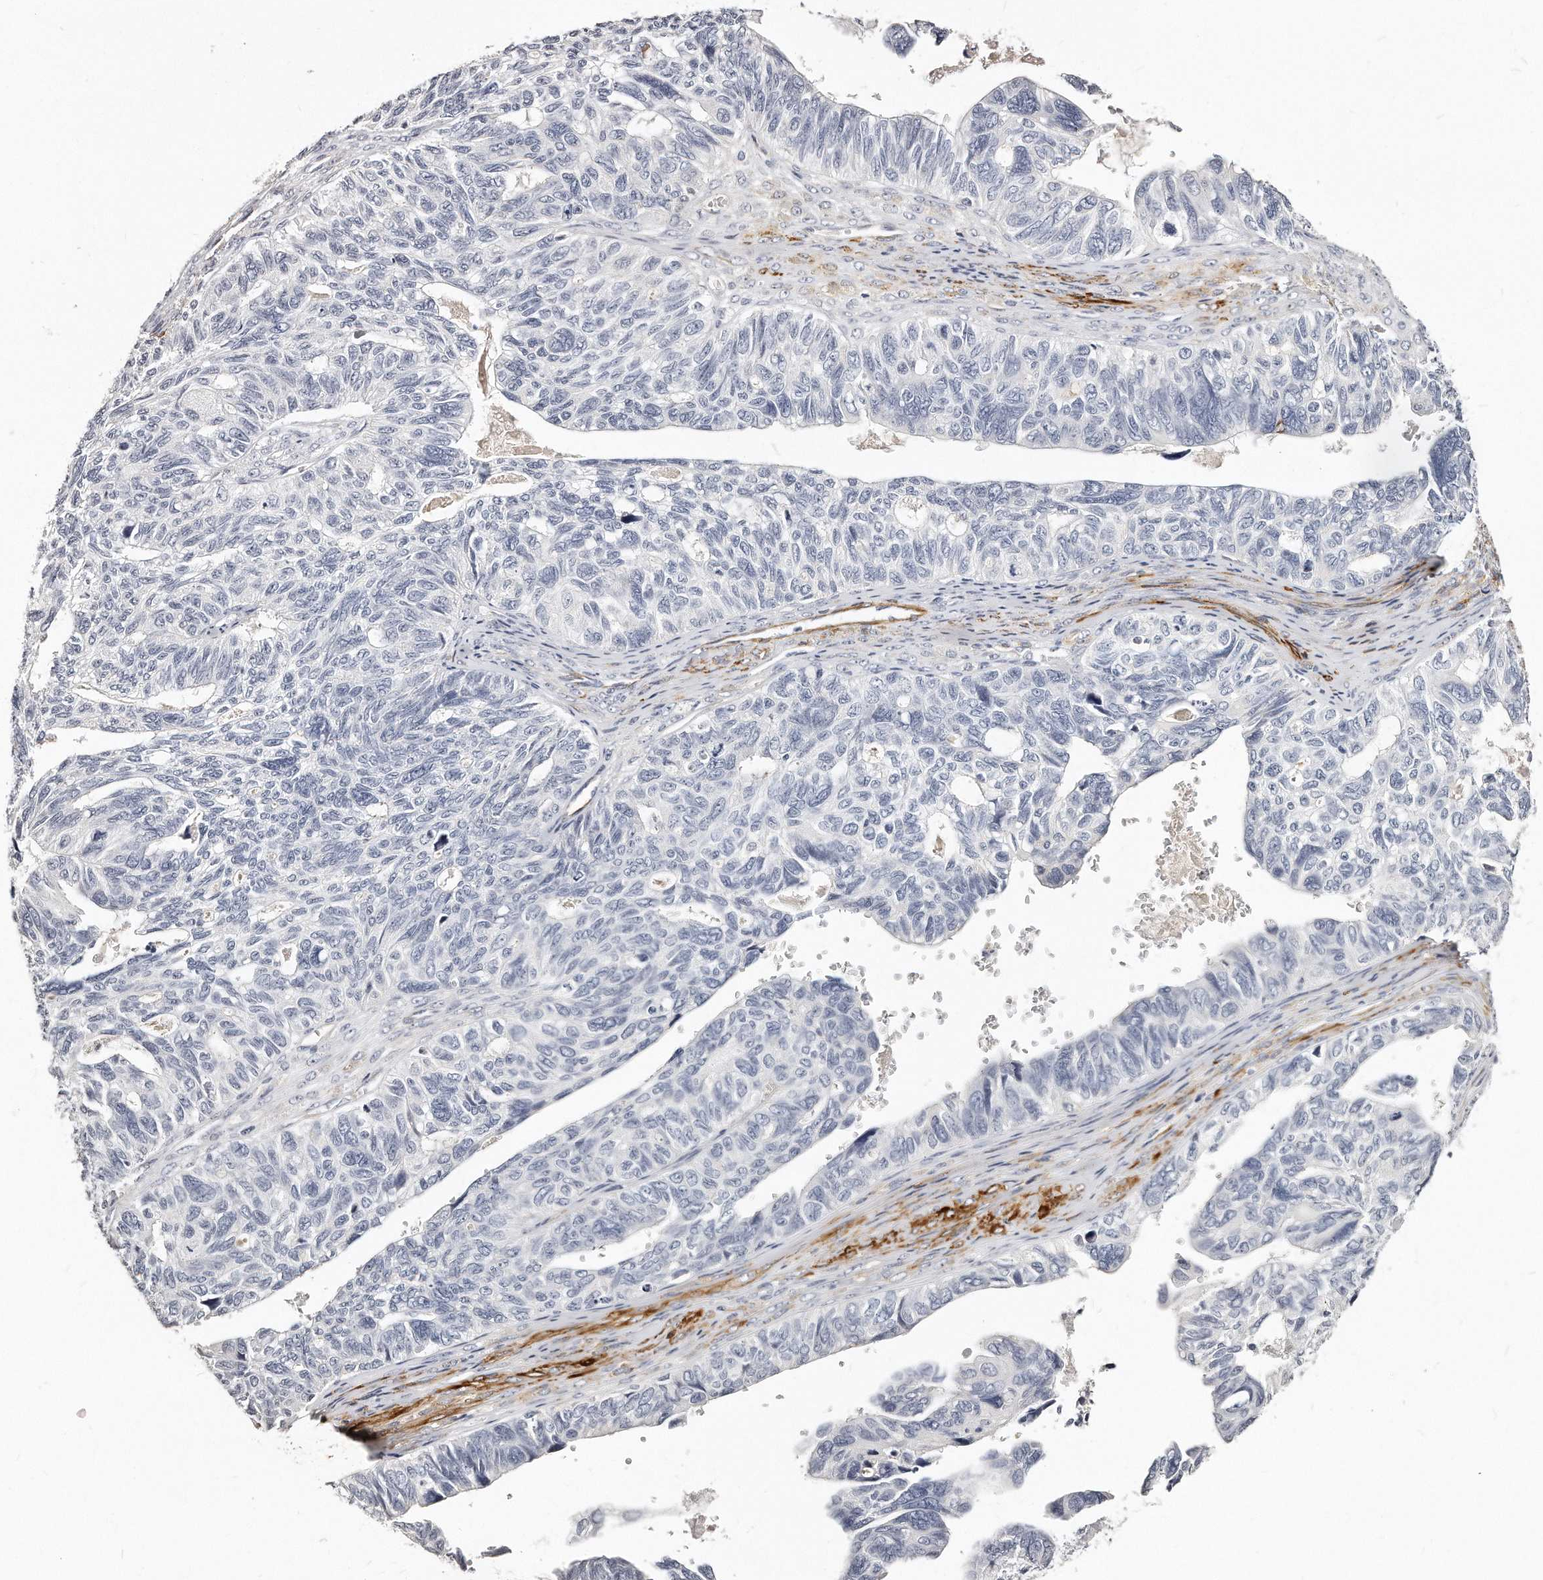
{"staining": {"intensity": "negative", "quantity": "none", "location": "none"}, "tissue": "ovarian cancer", "cell_type": "Tumor cells", "image_type": "cancer", "snomed": [{"axis": "morphology", "description": "Cystadenocarcinoma, serous, NOS"}, {"axis": "topography", "description": "Ovary"}], "caption": "The immunohistochemistry image has no significant expression in tumor cells of serous cystadenocarcinoma (ovarian) tissue.", "gene": "LMOD1", "patient": {"sex": "female", "age": 79}}